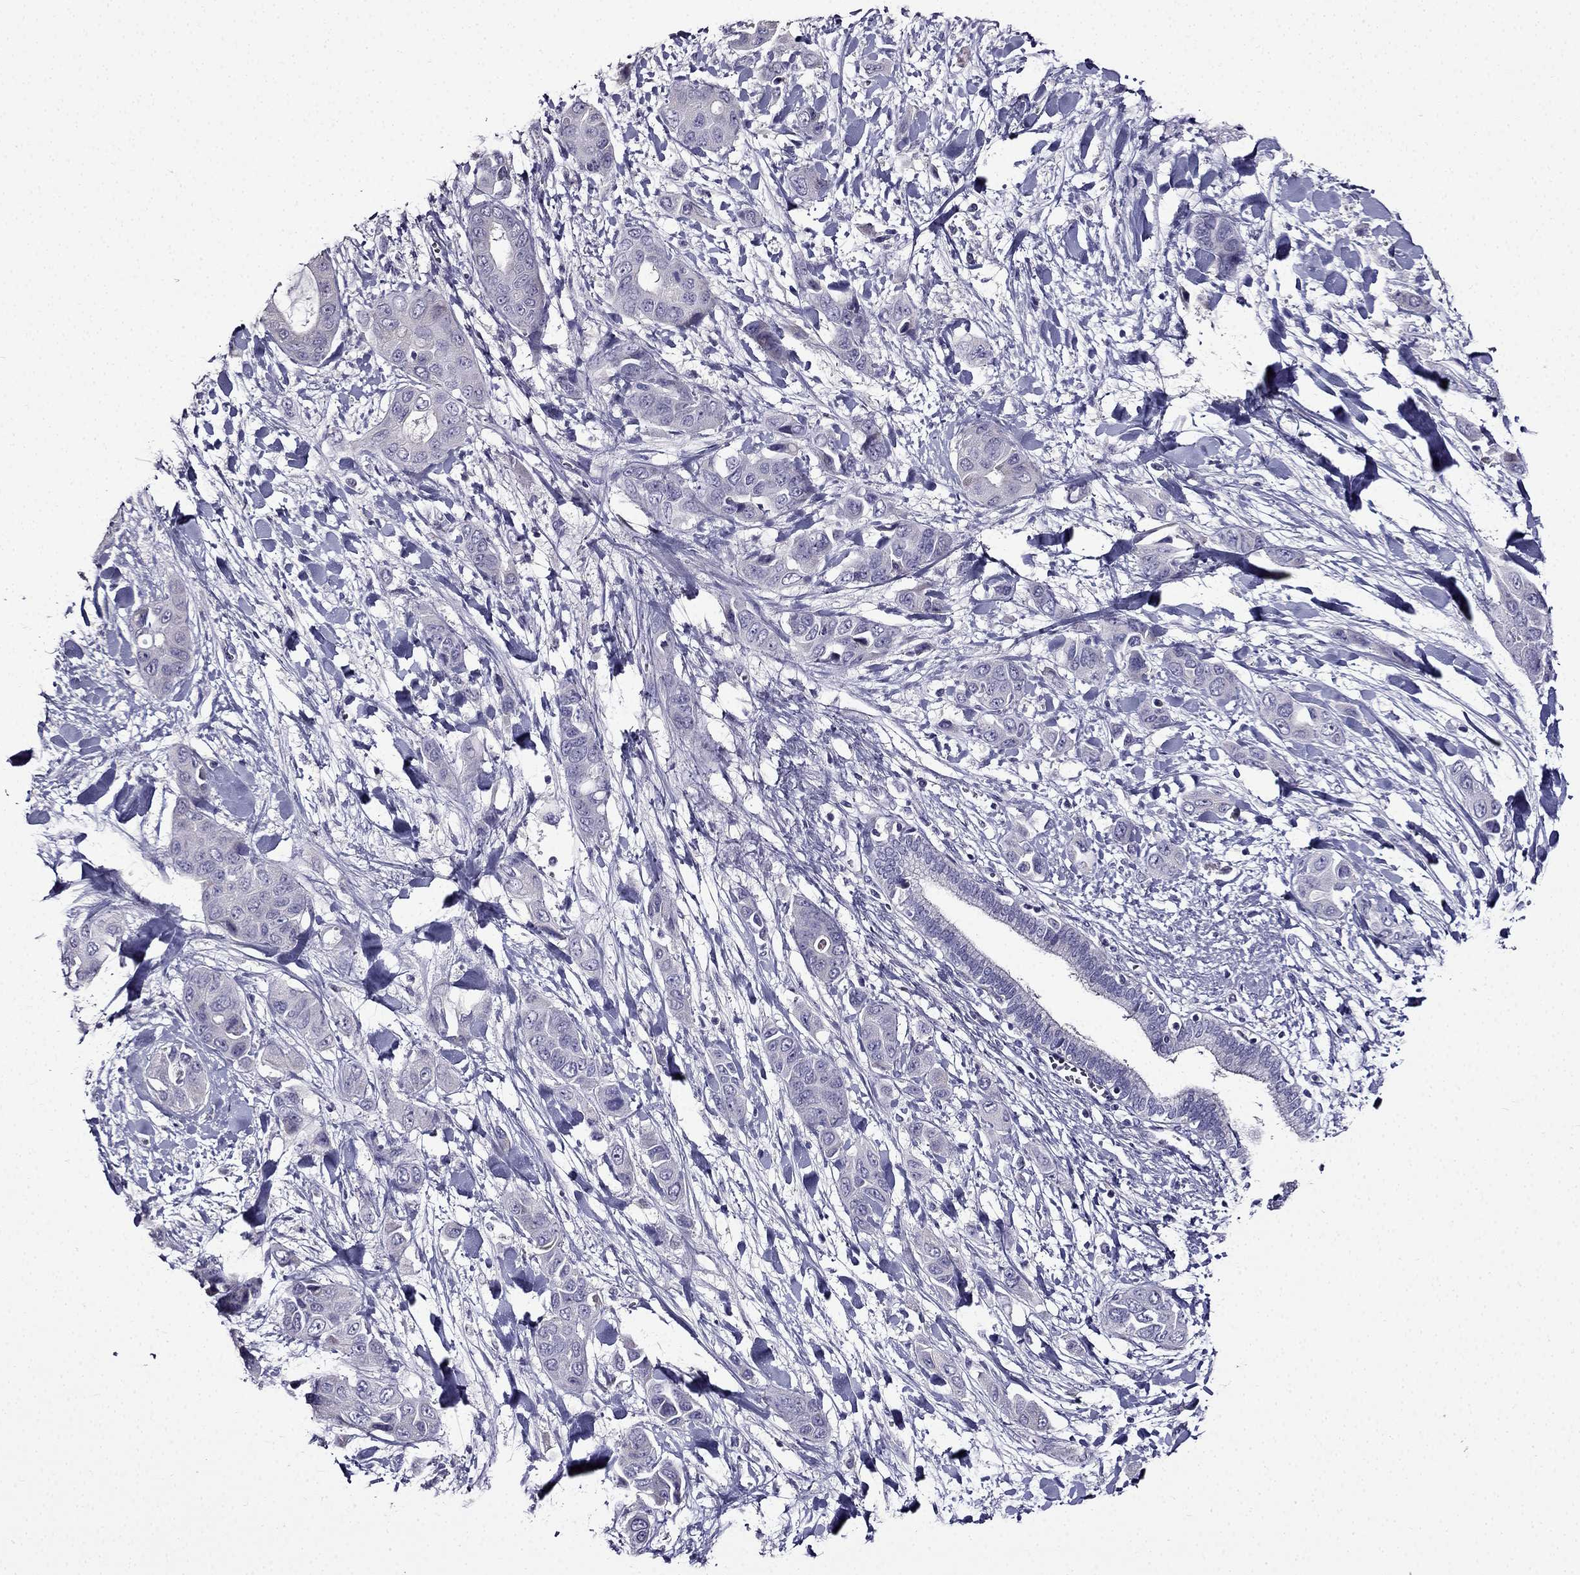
{"staining": {"intensity": "negative", "quantity": "none", "location": "none"}, "tissue": "liver cancer", "cell_type": "Tumor cells", "image_type": "cancer", "snomed": [{"axis": "morphology", "description": "Cholangiocarcinoma"}, {"axis": "topography", "description": "Liver"}], "caption": "Immunohistochemistry (IHC) histopathology image of neoplastic tissue: human liver cancer (cholangiocarcinoma) stained with DAB (3,3'-diaminobenzidine) exhibits no significant protein positivity in tumor cells.", "gene": "TMEM266", "patient": {"sex": "female", "age": 52}}